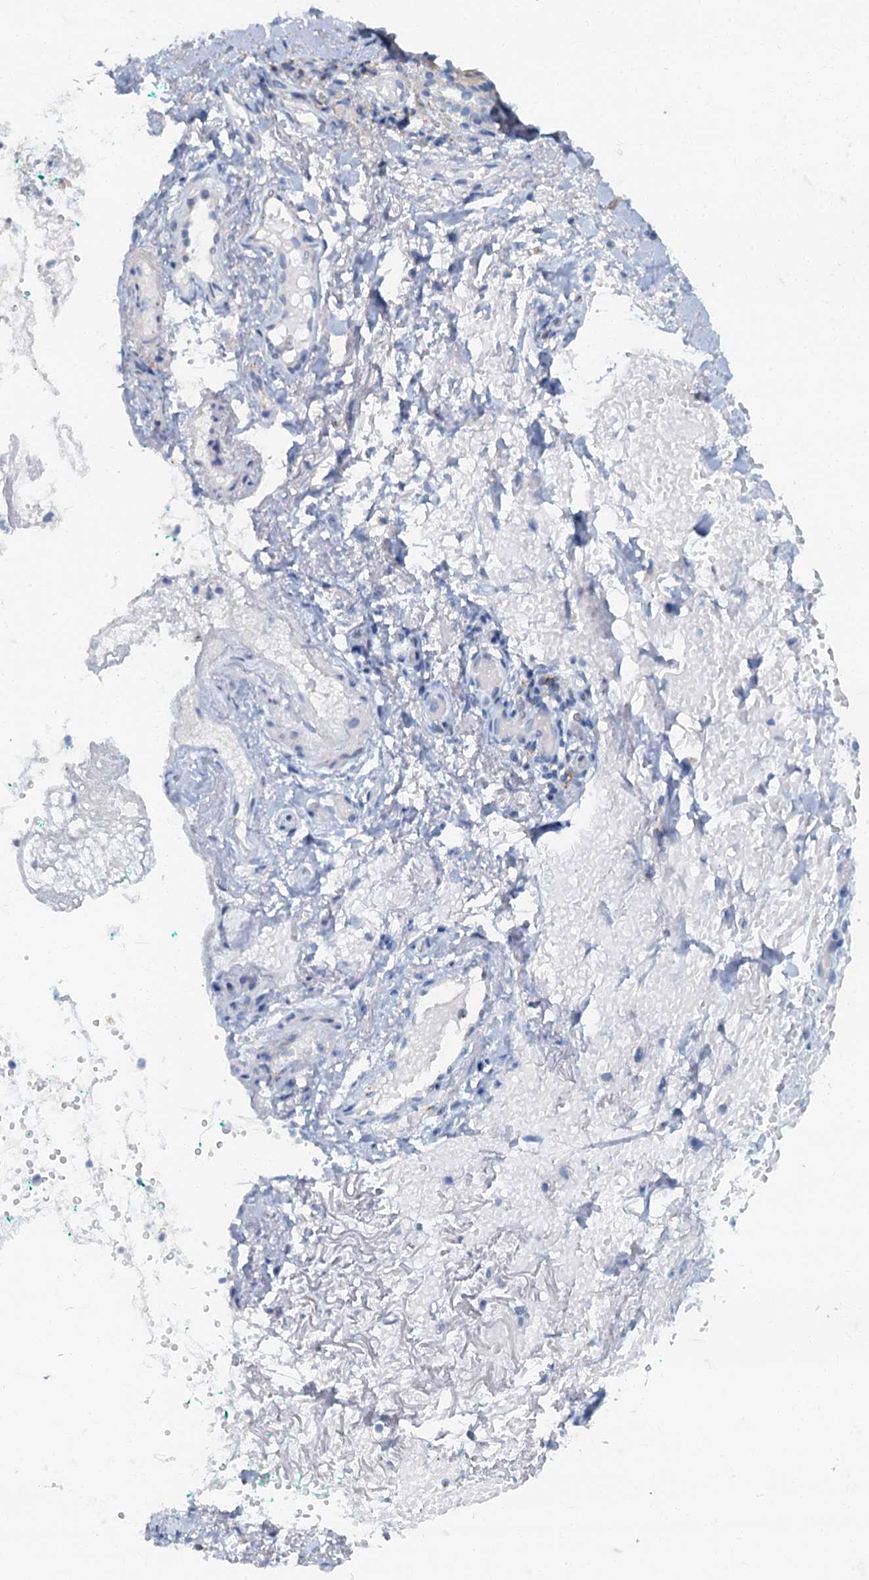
{"staining": {"intensity": "negative", "quantity": "none", "location": "none"}, "tissue": "adipose tissue", "cell_type": "Adipocytes", "image_type": "normal", "snomed": [{"axis": "morphology", "description": "Normal tissue, NOS"}, {"axis": "morphology", "description": "Basal cell carcinoma"}, {"axis": "topography", "description": "Cartilage tissue"}, {"axis": "topography", "description": "Nasopharynx"}, {"axis": "topography", "description": "Oral tissue"}], "caption": "Immunohistochemistry (IHC) micrograph of normal adipose tissue: human adipose tissue stained with DAB (3,3'-diaminobenzidine) demonstrates no significant protein staining in adipocytes.", "gene": "LYPD3", "patient": {"sex": "female", "age": 77}}